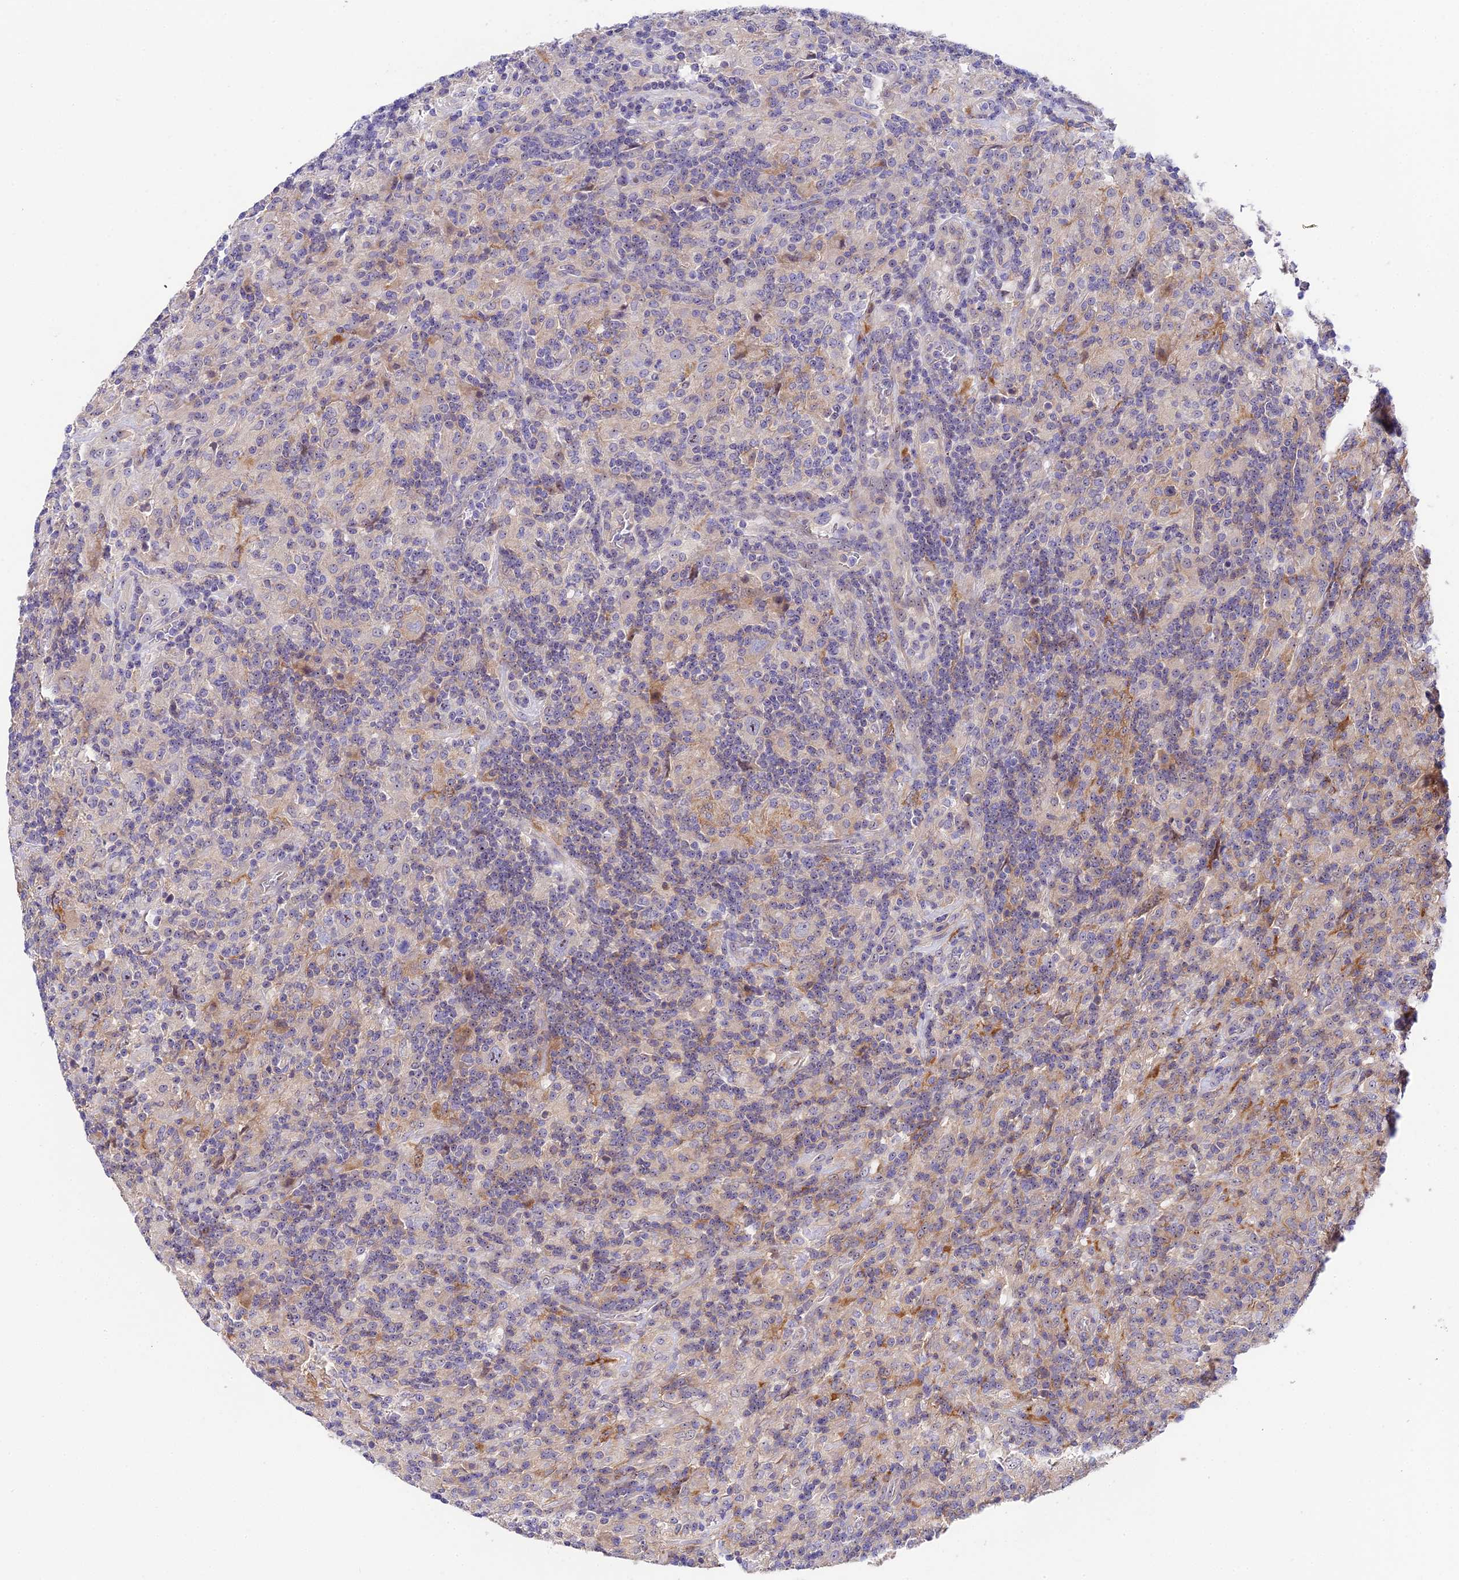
{"staining": {"intensity": "negative", "quantity": "none", "location": "none"}, "tissue": "lymphoma", "cell_type": "Tumor cells", "image_type": "cancer", "snomed": [{"axis": "morphology", "description": "Hodgkin's disease, NOS"}, {"axis": "topography", "description": "Lymph node"}], "caption": "This is an IHC image of lymphoma. There is no staining in tumor cells.", "gene": "DUSP29", "patient": {"sex": "male", "age": 70}}